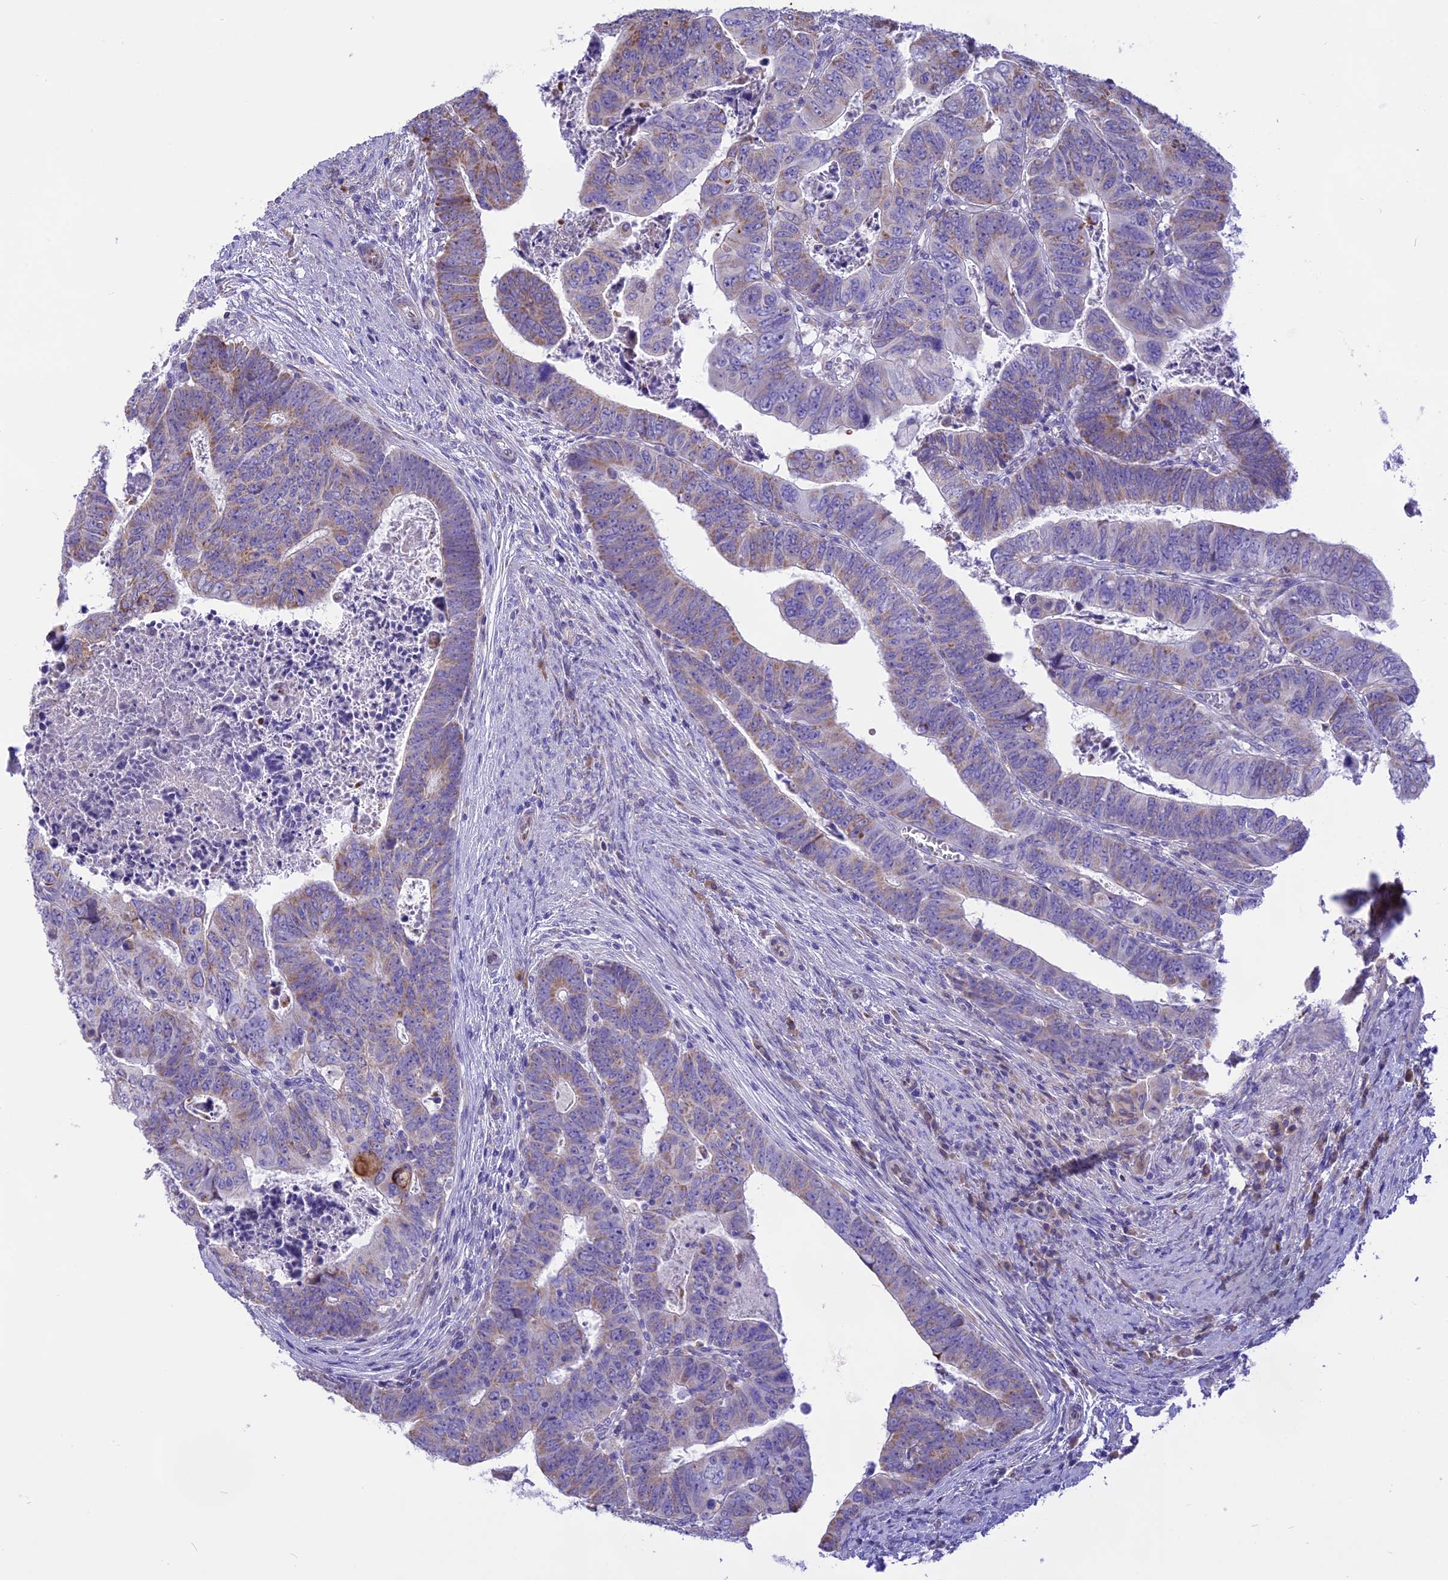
{"staining": {"intensity": "moderate", "quantity": "<25%", "location": "cytoplasmic/membranous"}, "tissue": "colorectal cancer", "cell_type": "Tumor cells", "image_type": "cancer", "snomed": [{"axis": "morphology", "description": "Normal tissue, NOS"}, {"axis": "morphology", "description": "Adenocarcinoma, NOS"}, {"axis": "topography", "description": "Rectum"}], "caption": "Colorectal cancer stained with a brown dye displays moderate cytoplasmic/membranous positive expression in about <25% of tumor cells.", "gene": "DOC2B", "patient": {"sex": "female", "age": 65}}